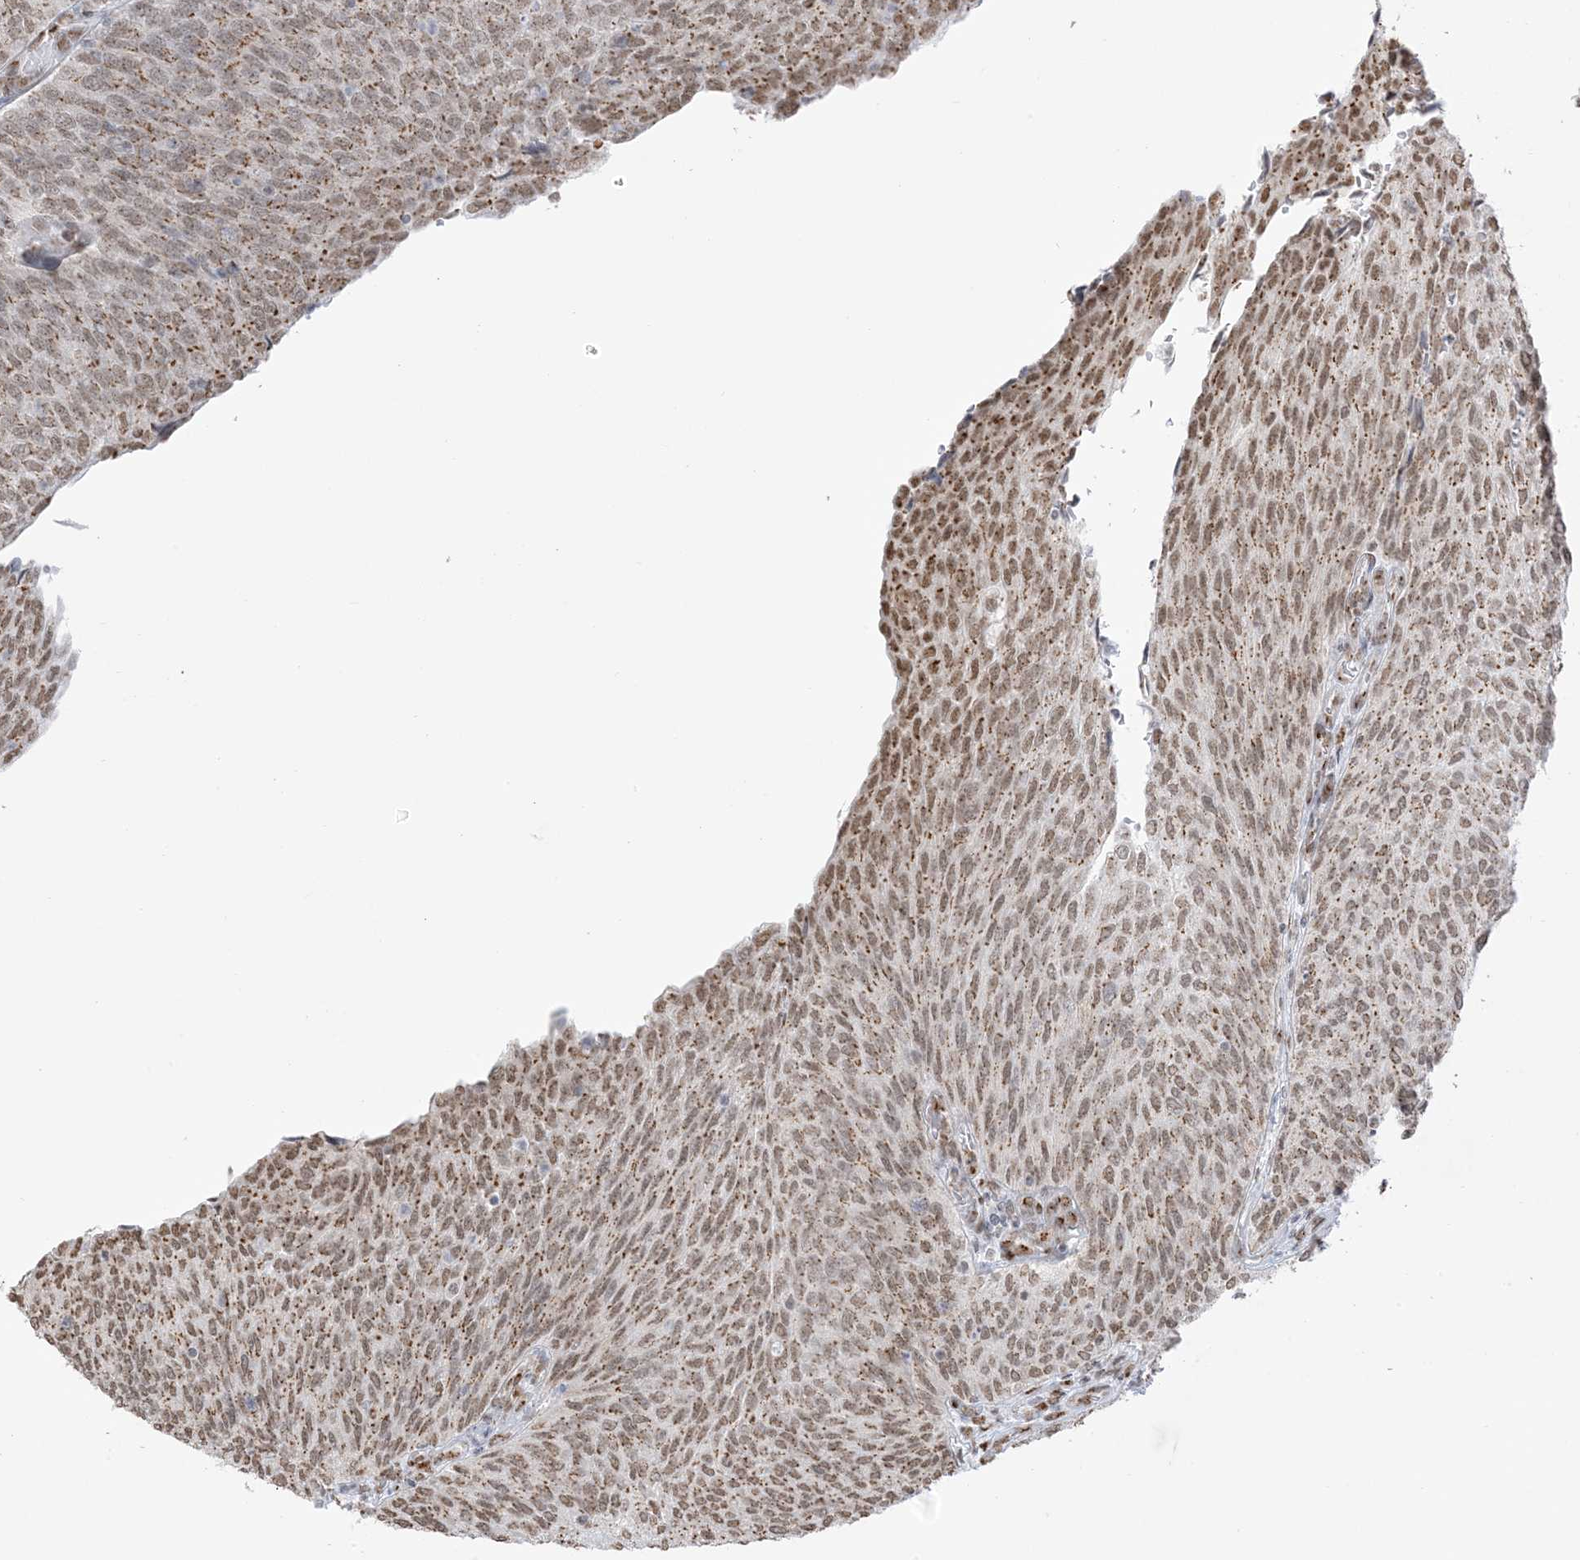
{"staining": {"intensity": "moderate", "quantity": ">75%", "location": "cytoplasmic/membranous,nuclear"}, "tissue": "urothelial cancer", "cell_type": "Tumor cells", "image_type": "cancer", "snomed": [{"axis": "morphology", "description": "Urothelial carcinoma, Low grade"}, {"axis": "topography", "description": "Urinary bladder"}], "caption": "The image demonstrates a brown stain indicating the presence of a protein in the cytoplasmic/membranous and nuclear of tumor cells in urothelial cancer.", "gene": "GPR107", "patient": {"sex": "female", "age": 79}}